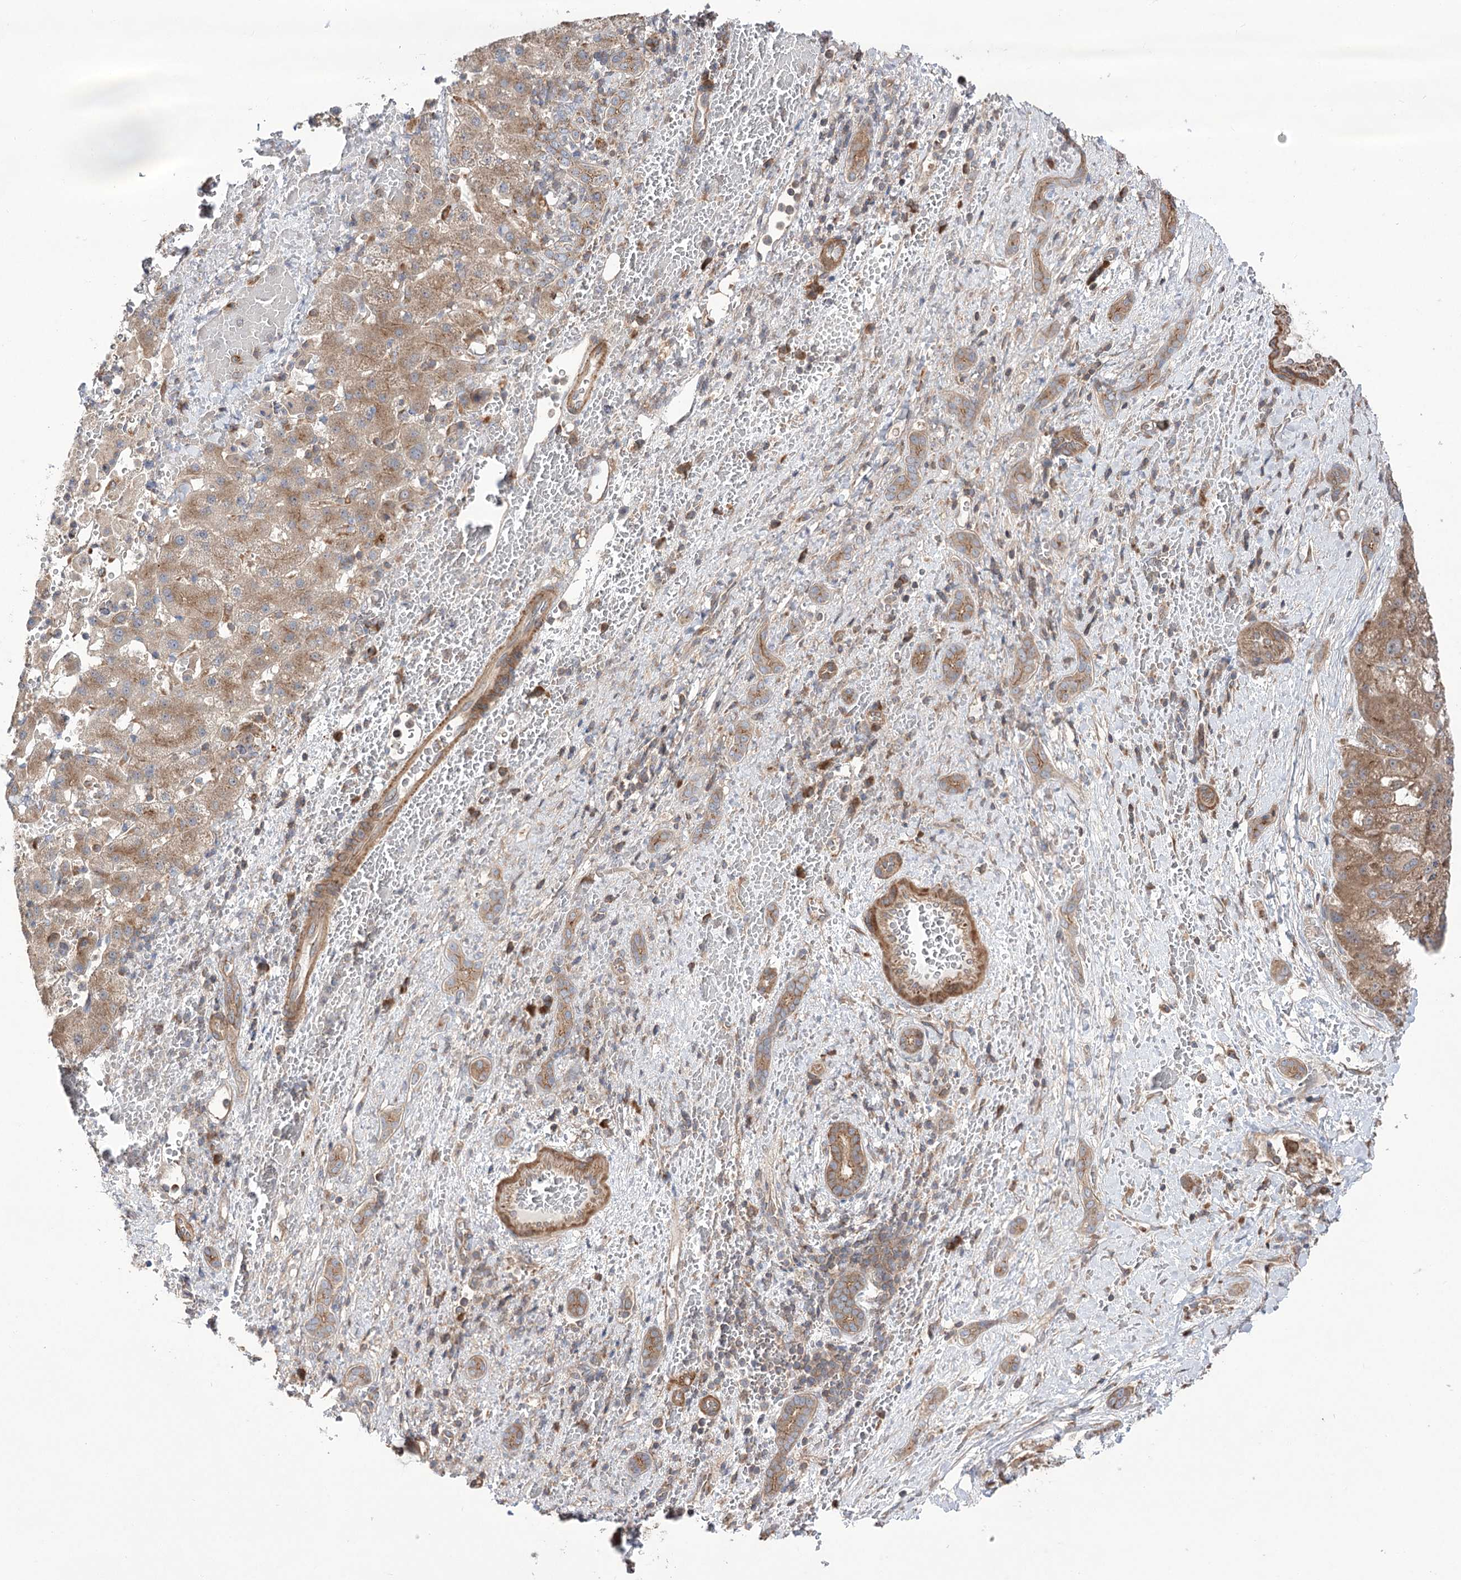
{"staining": {"intensity": "moderate", "quantity": ">75%", "location": "cytoplasmic/membranous"}, "tissue": "liver cancer", "cell_type": "Tumor cells", "image_type": "cancer", "snomed": [{"axis": "morphology", "description": "Normal tissue, NOS"}, {"axis": "morphology", "description": "Carcinoma, Hepatocellular, NOS"}, {"axis": "topography", "description": "Liver"}], "caption": "Hepatocellular carcinoma (liver) stained with a protein marker displays moderate staining in tumor cells.", "gene": "VPS37B", "patient": {"sex": "male", "age": 57}}